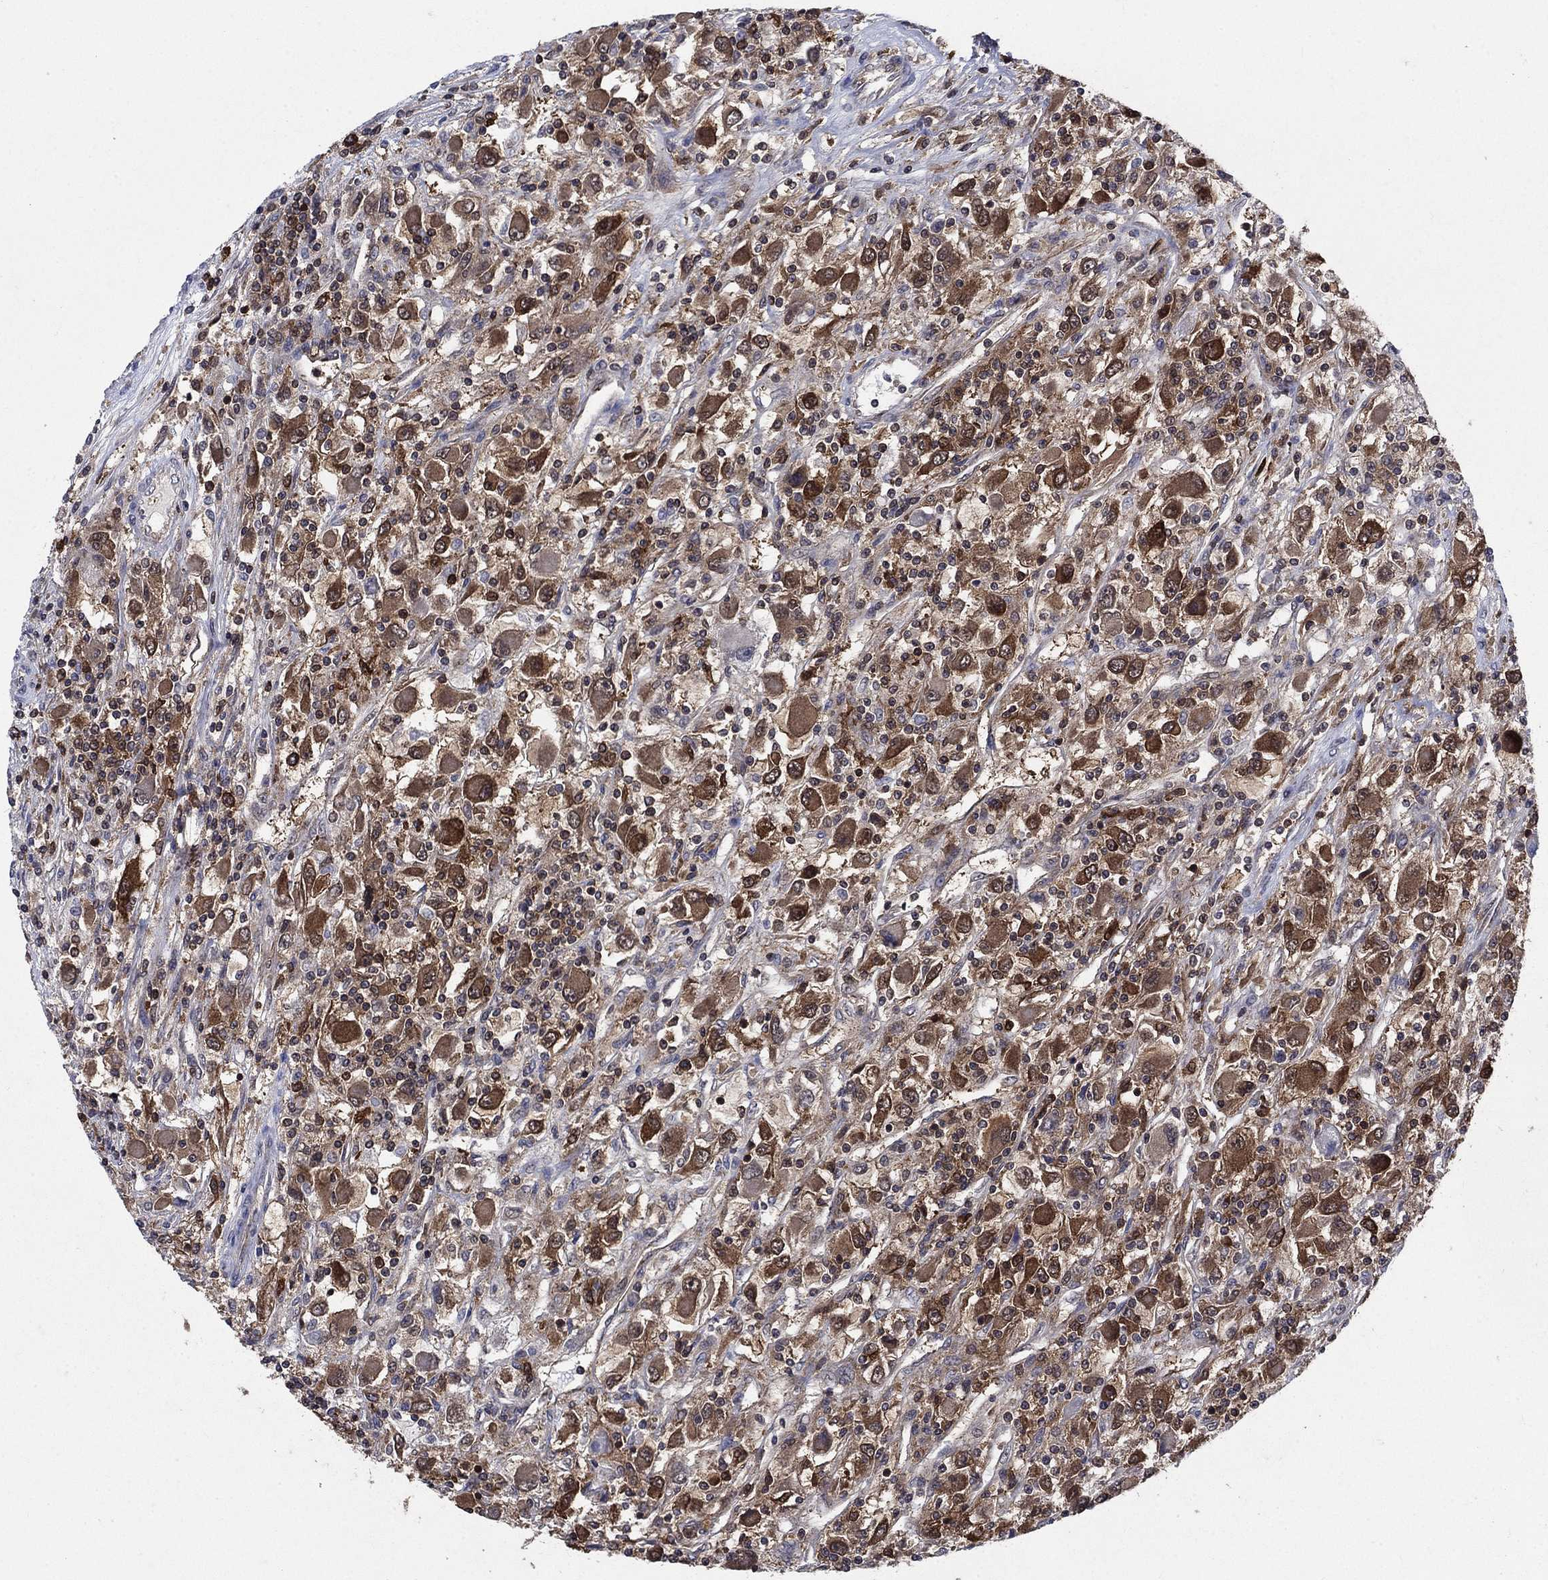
{"staining": {"intensity": "strong", "quantity": ">75%", "location": "cytoplasmic/membranous"}, "tissue": "renal cancer", "cell_type": "Tumor cells", "image_type": "cancer", "snomed": [{"axis": "morphology", "description": "Adenocarcinoma, NOS"}, {"axis": "topography", "description": "Kidney"}], "caption": "Strong cytoplasmic/membranous staining is present in approximately >75% of tumor cells in renal adenocarcinoma.", "gene": "CACYBP", "patient": {"sex": "female", "age": 67}}